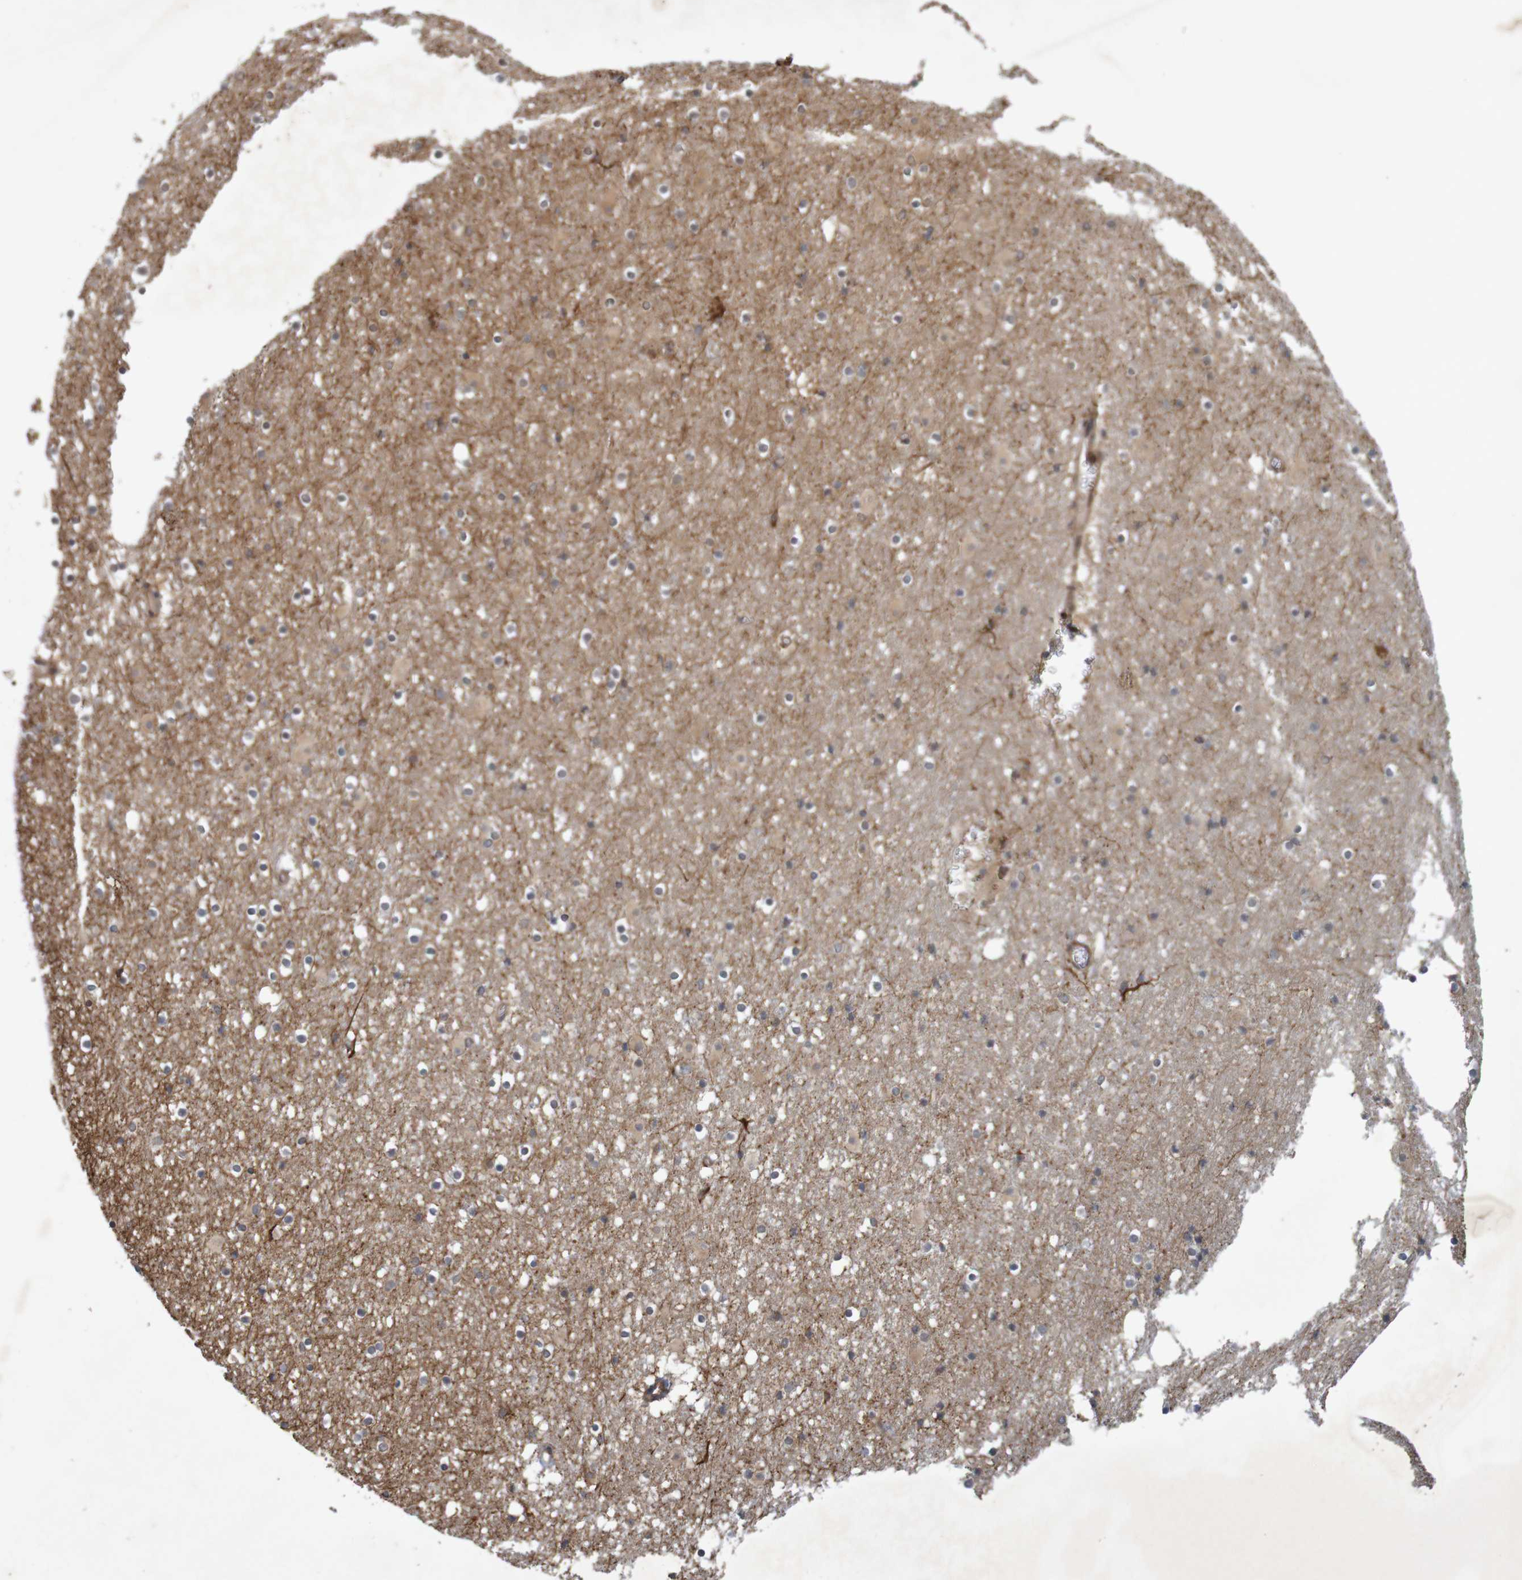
{"staining": {"intensity": "weak", "quantity": "<25%", "location": "cytoplasmic/membranous"}, "tissue": "caudate", "cell_type": "Glial cells", "image_type": "normal", "snomed": [{"axis": "morphology", "description": "Normal tissue, NOS"}, {"axis": "topography", "description": "Lateral ventricle wall"}], "caption": "Immunohistochemistry (IHC) micrograph of benign caudate: caudate stained with DAB displays no significant protein positivity in glial cells.", "gene": "ARHGEF11", "patient": {"sex": "male", "age": 45}}